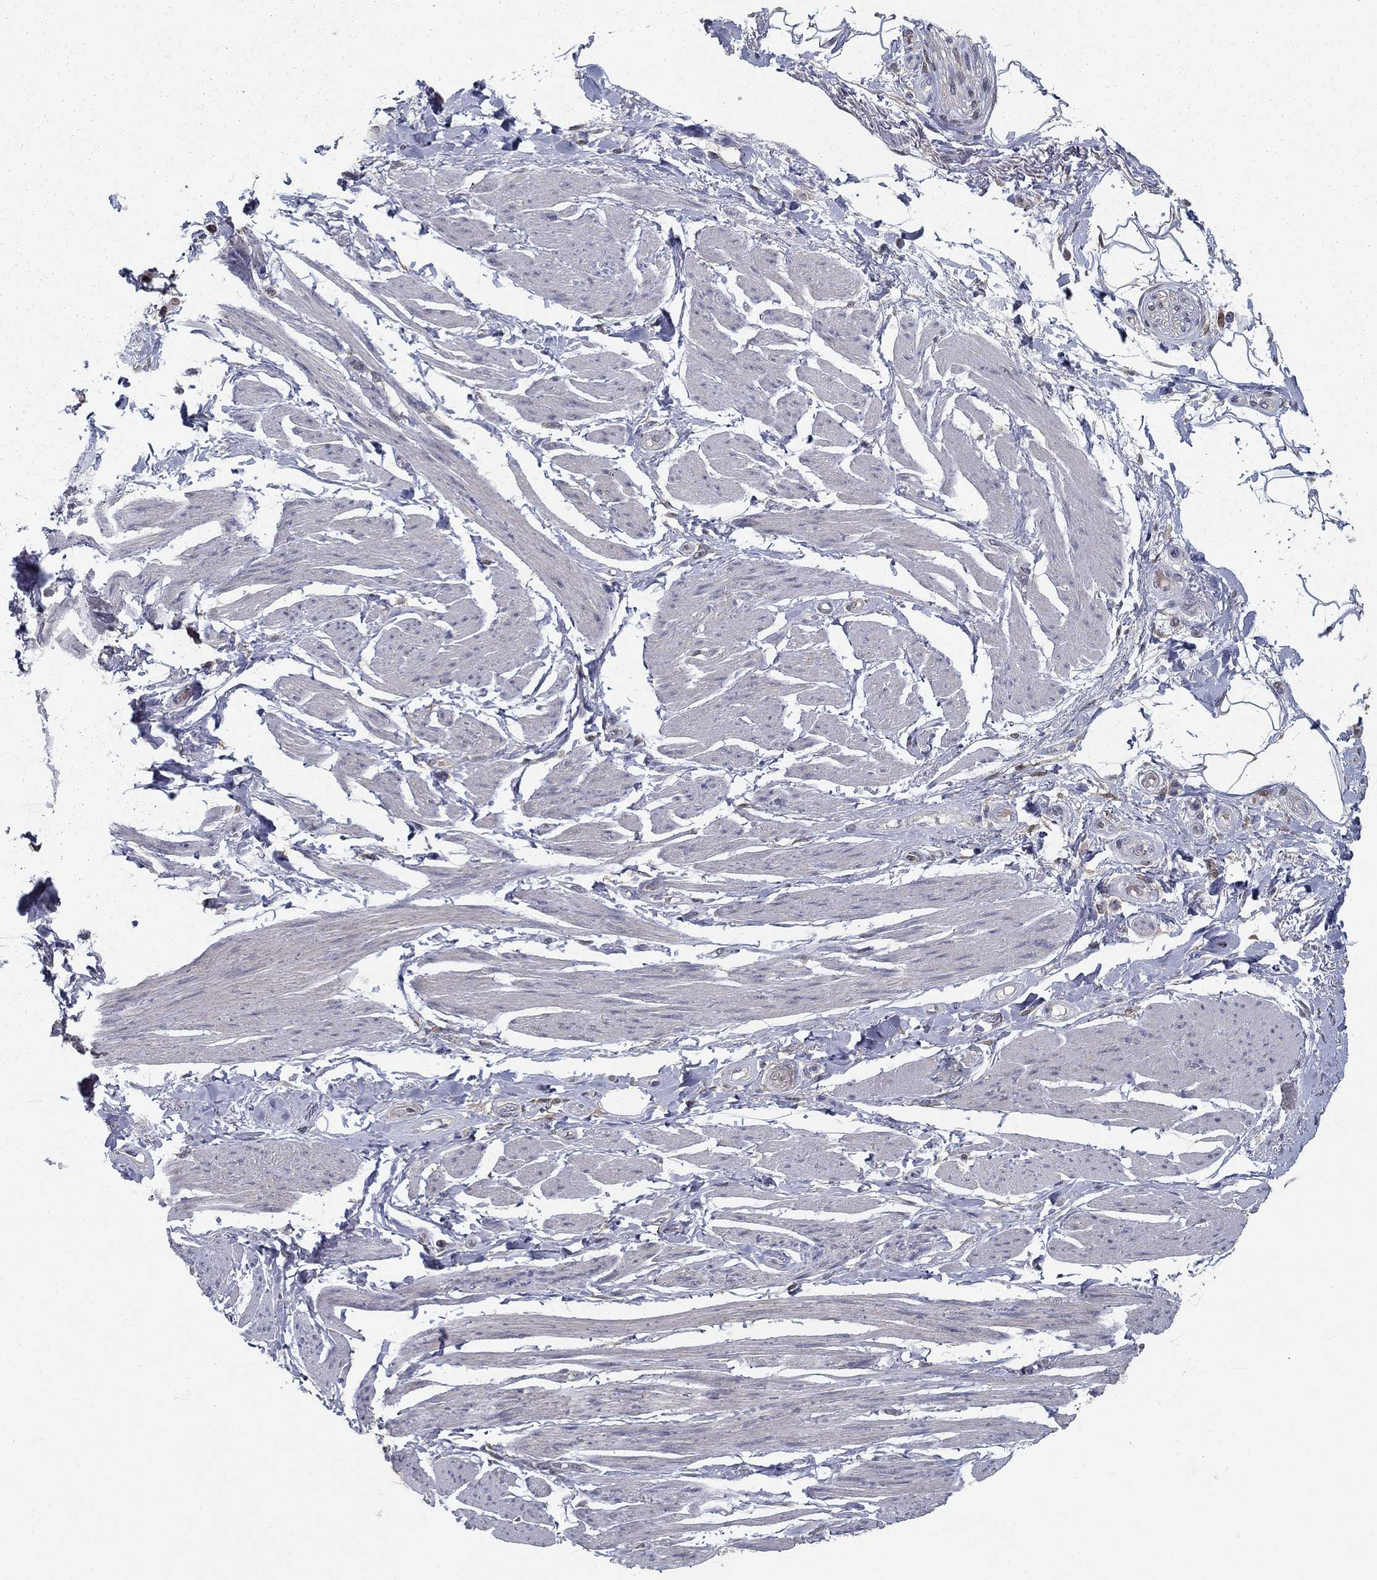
{"staining": {"intensity": "negative", "quantity": "none", "location": "none"}, "tissue": "soft tissue", "cell_type": "Fibroblasts", "image_type": "normal", "snomed": [{"axis": "morphology", "description": "Normal tissue, NOS"}, {"axis": "topography", "description": "Skeletal muscle"}, {"axis": "topography", "description": "Anal"}, {"axis": "topography", "description": "Peripheral nerve tissue"}], "caption": "The image exhibits no staining of fibroblasts in normal soft tissue. The staining is performed using DAB brown chromogen with nuclei counter-stained in using hematoxylin.", "gene": "NIT2", "patient": {"sex": "male", "age": 53}}